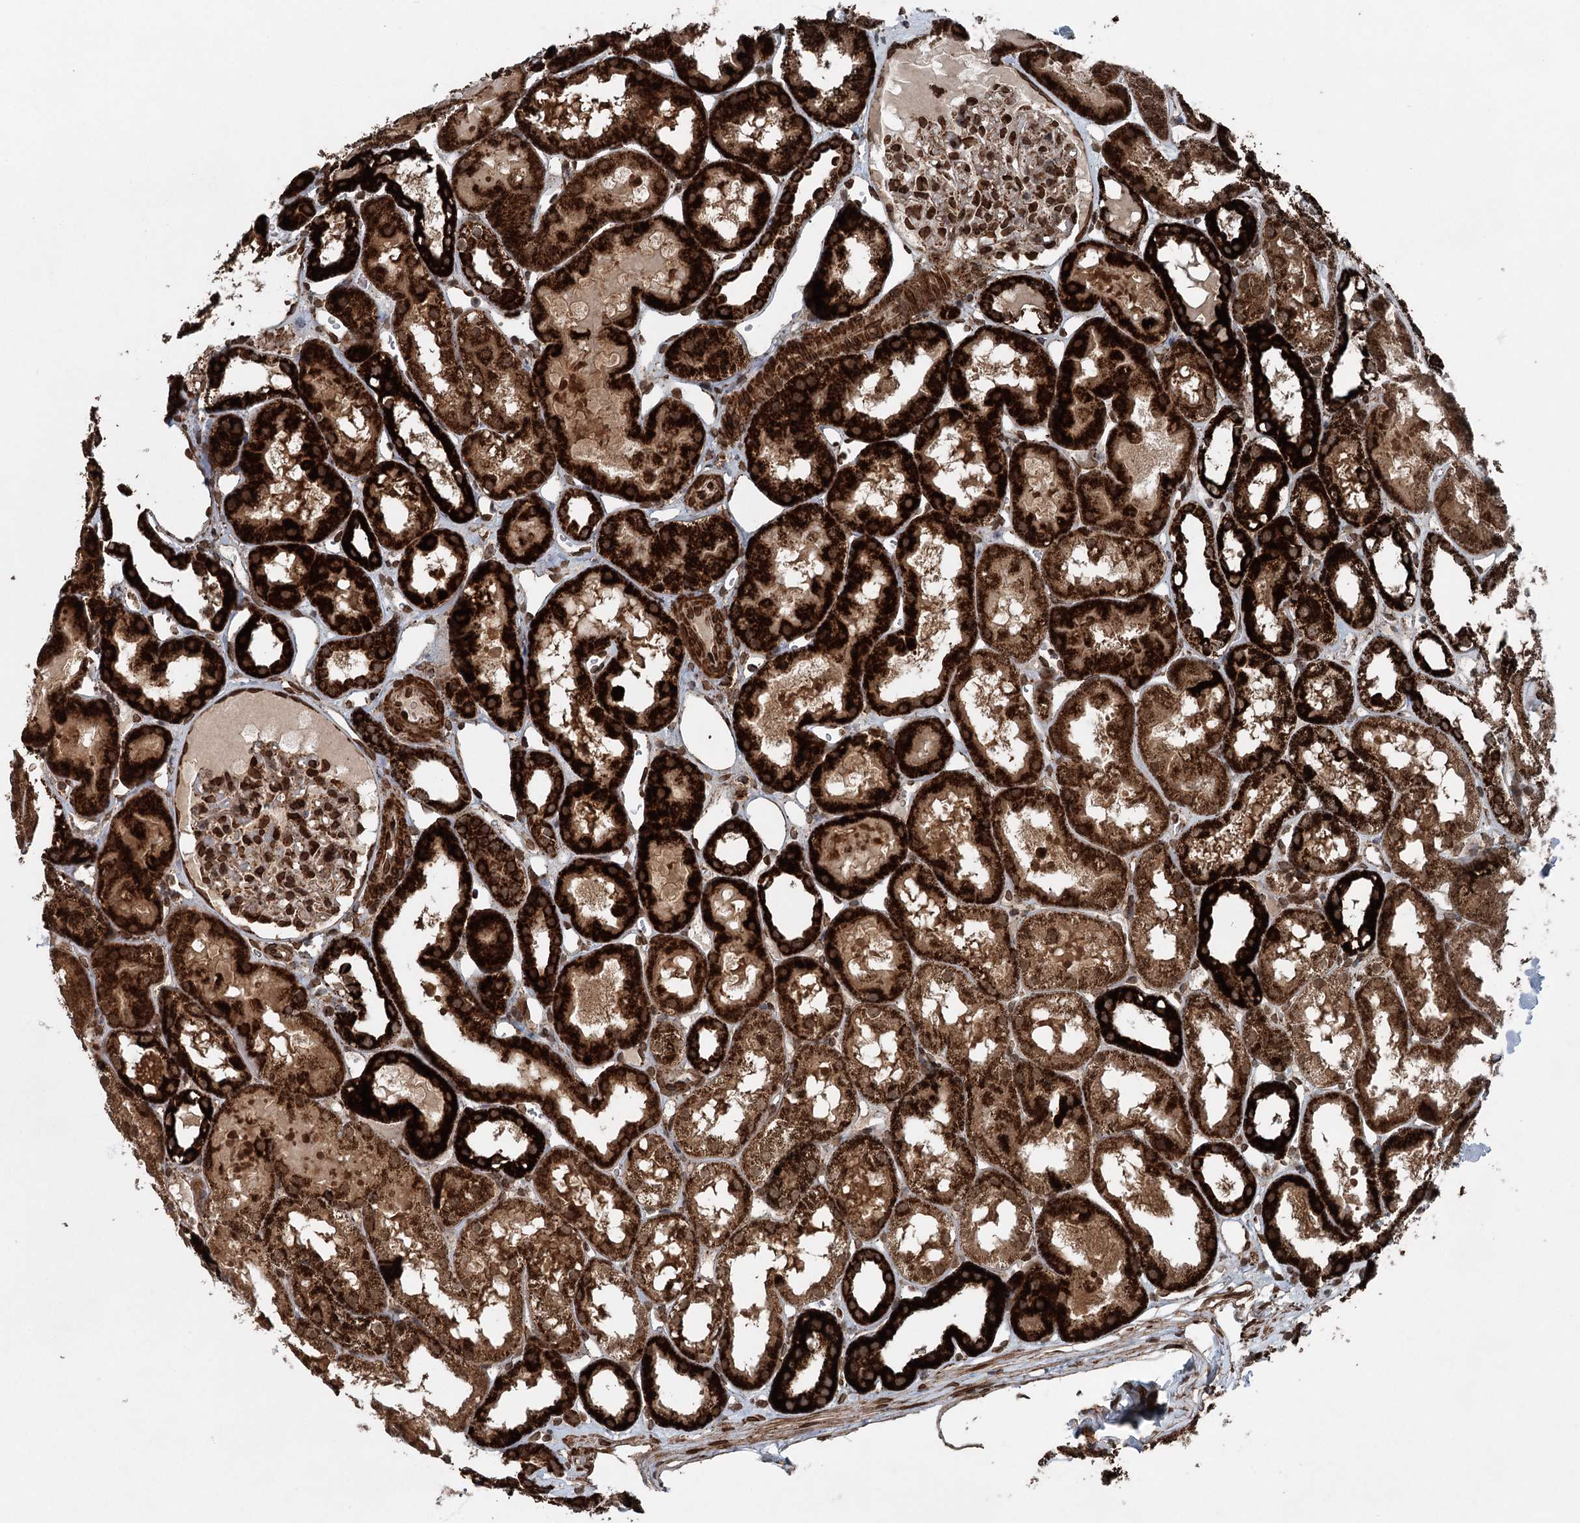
{"staining": {"intensity": "strong", "quantity": "25%-75%", "location": "cytoplasmic/membranous"}, "tissue": "kidney", "cell_type": "Cells in glomeruli", "image_type": "normal", "snomed": [{"axis": "morphology", "description": "Normal tissue, NOS"}, {"axis": "topography", "description": "Kidney"}, {"axis": "topography", "description": "Urinary bladder"}], "caption": "Protein positivity by IHC demonstrates strong cytoplasmic/membranous expression in about 25%-75% of cells in glomeruli in unremarkable kidney. (Brightfield microscopy of DAB IHC at high magnification).", "gene": "BCKDHA", "patient": {"sex": "male", "age": 16}}